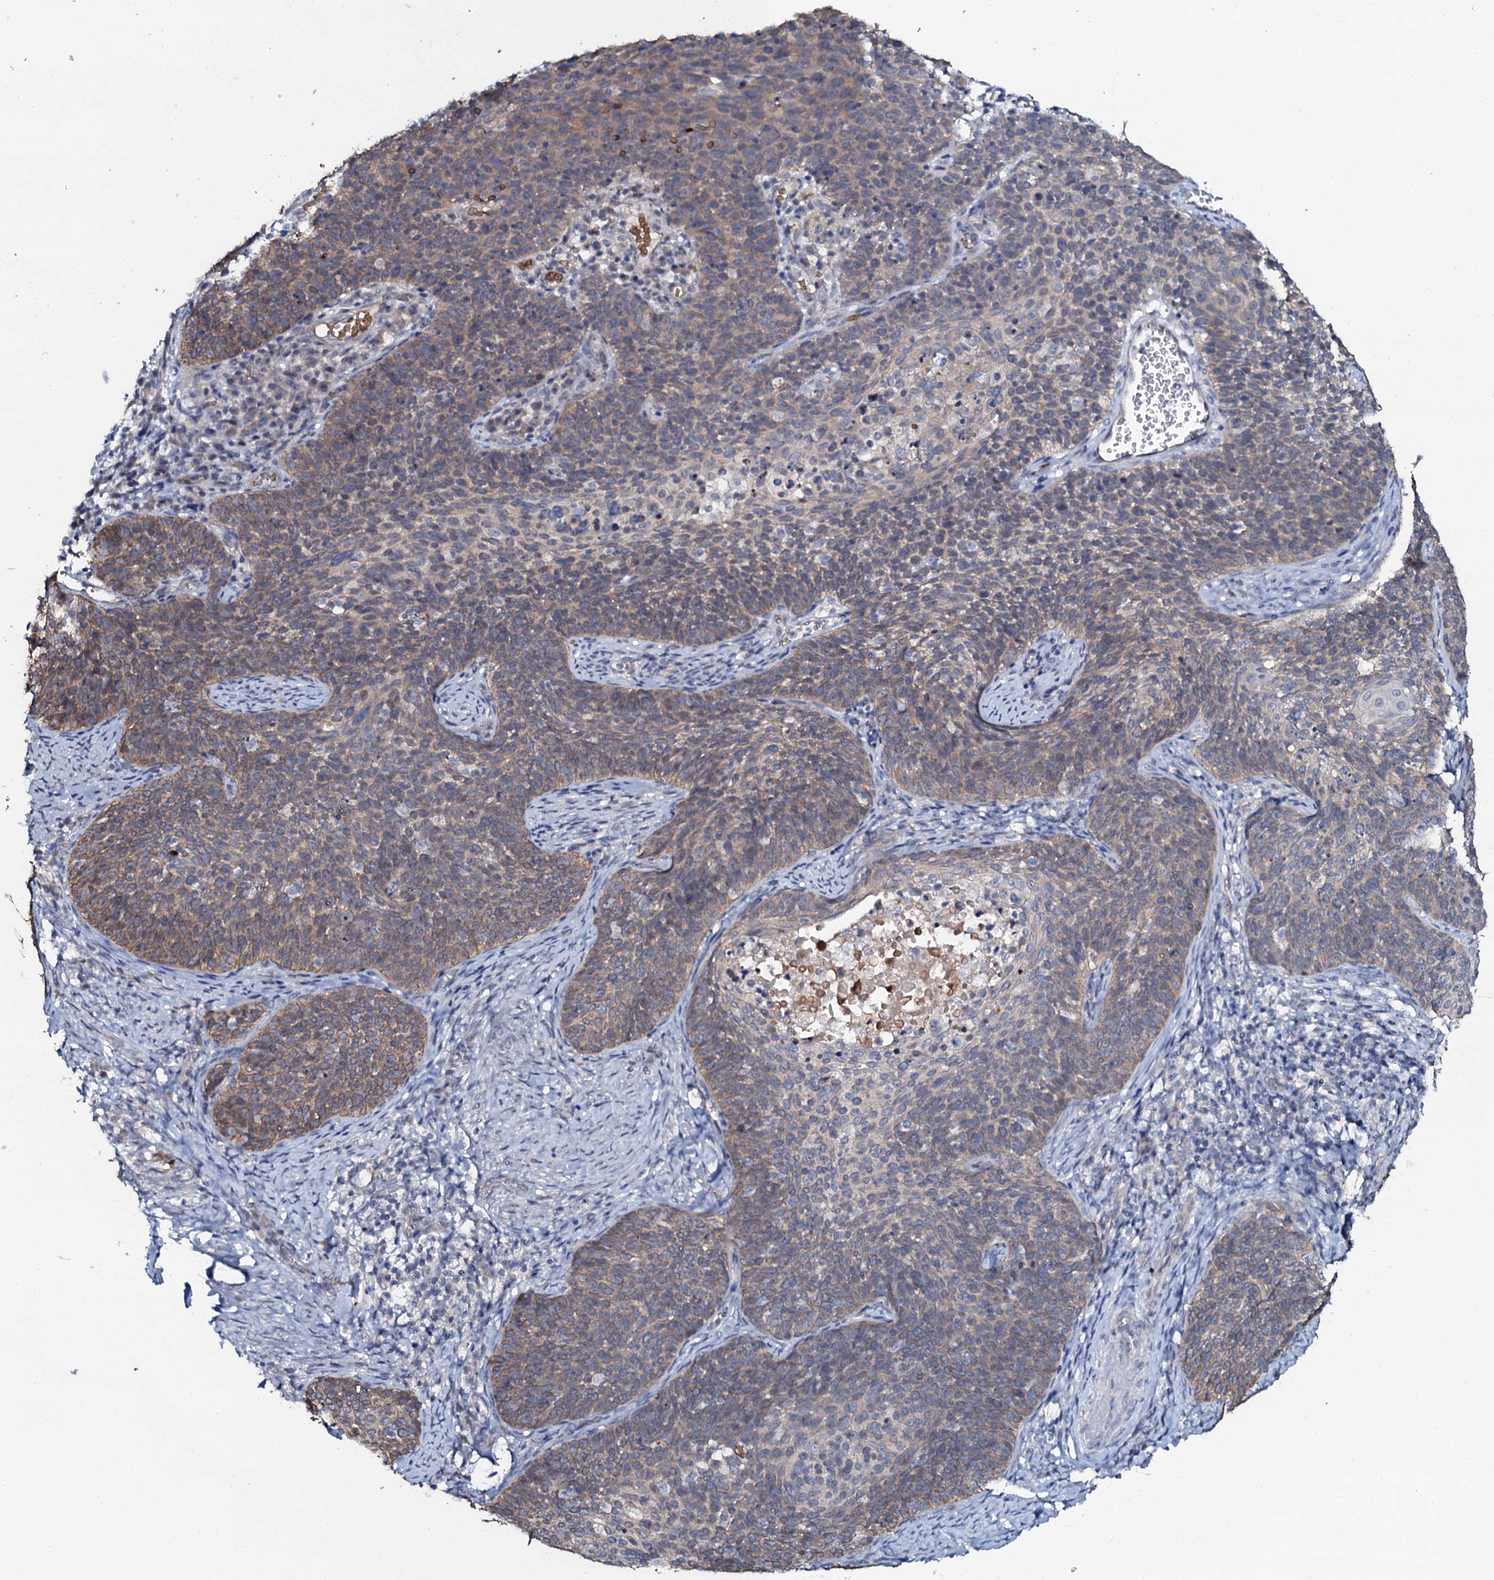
{"staining": {"intensity": "weak", "quantity": ">75%", "location": "cytoplasmic/membranous"}, "tissue": "cervical cancer", "cell_type": "Tumor cells", "image_type": "cancer", "snomed": [{"axis": "morphology", "description": "Normal tissue, NOS"}, {"axis": "morphology", "description": "Squamous cell carcinoma, NOS"}, {"axis": "topography", "description": "Cervix"}], "caption": "Immunohistochemical staining of human cervical squamous cell carcinoma shows low levels of weak cytoplasmic/membranous protein staining in about >75% of tumor cells.", "gene": "C10orf88", "patient": {"sex": "female", "age": 39}}